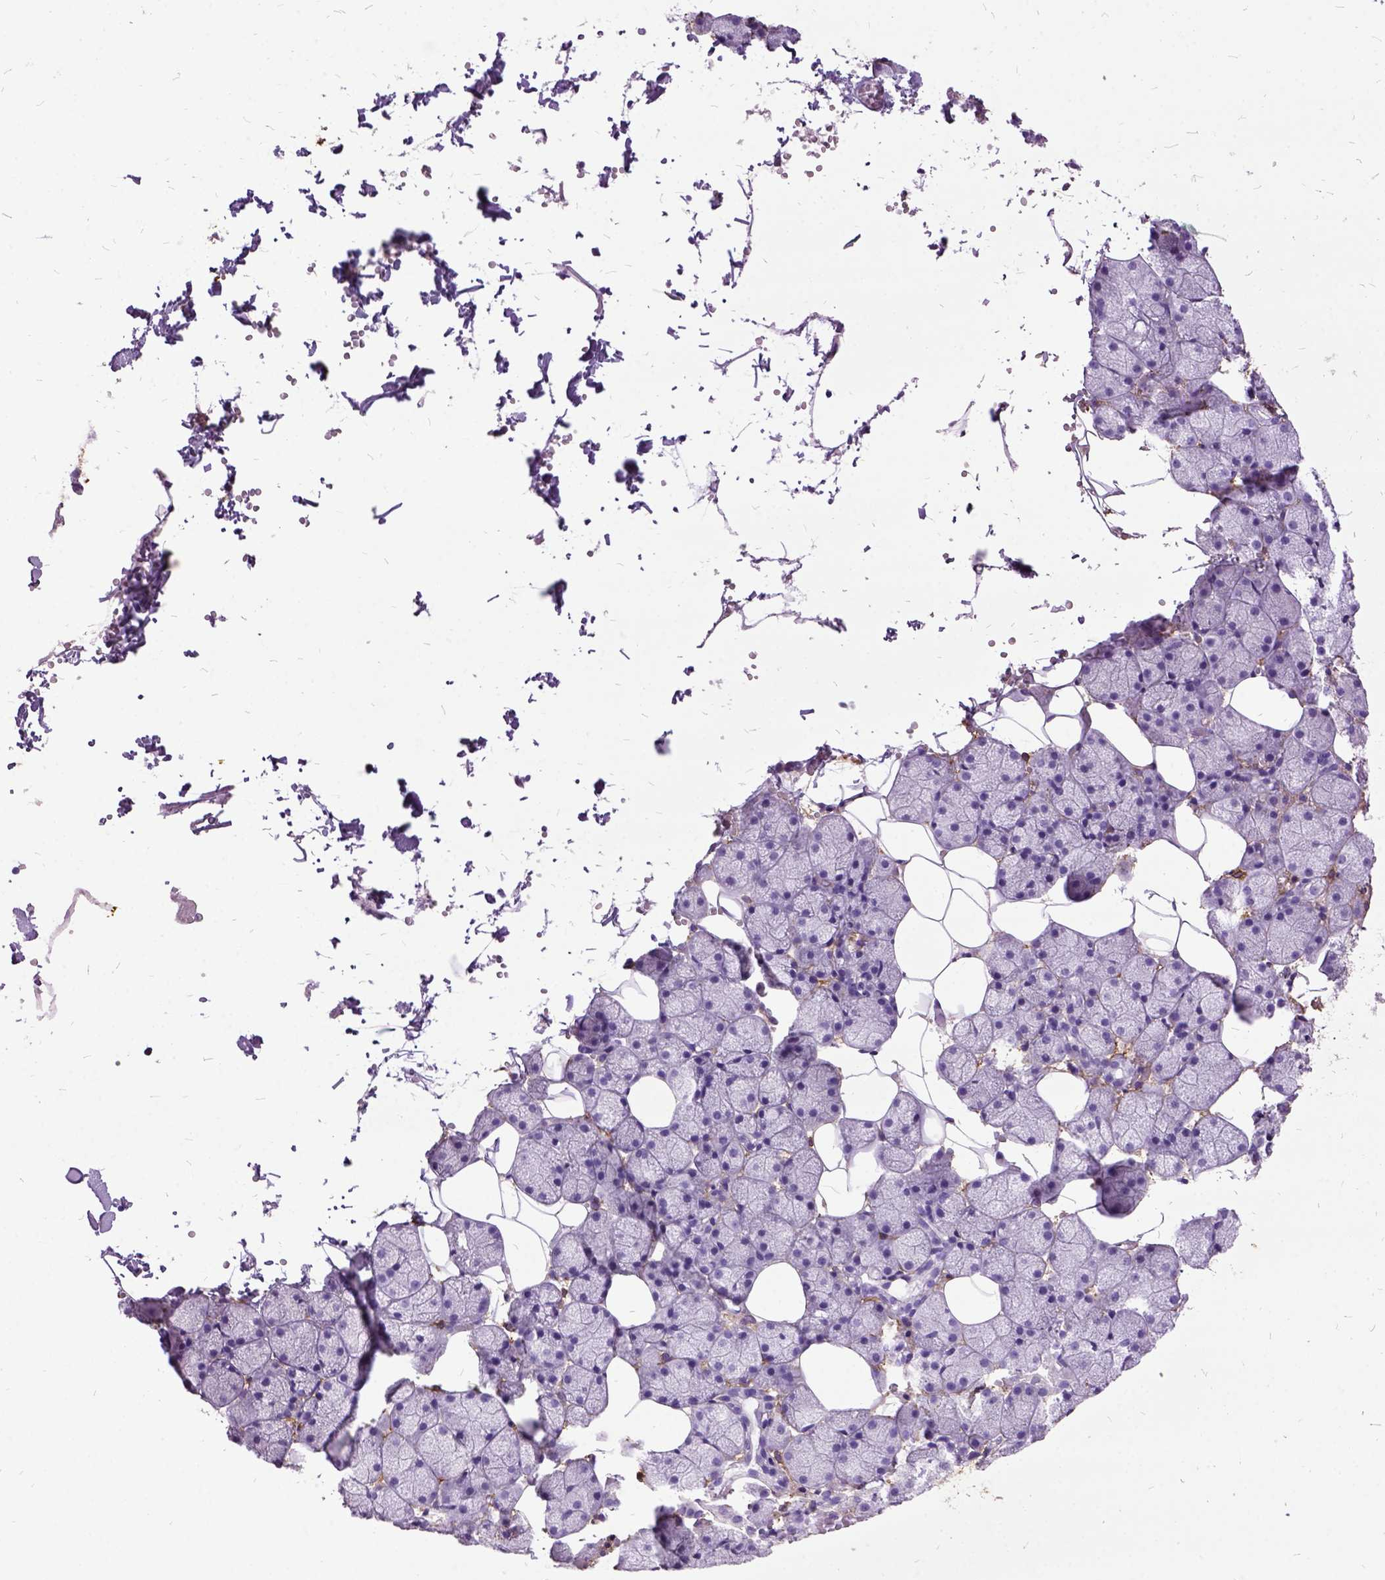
{"staining": {"intensity": "negative", "quantity": "none", "location": "none"}, "tissue": "salivary gland", "cell_type": "Glandular cells", "image_type": "normal", "snomed": [{"axis": "morphology", "description": "Normal tissue, NOS"}, {"axis": "topography", "description": "Salivary gland"}], "caption": "A high-resolution micrograph shows immunohistochemistry staining of benign salivary gland, which shows no significant staining in glandular cells. The staining is performed using DAB (3,3'-diaminobenzidine) brown chromogen with nuclei counter-stained in using hematoxylin.", "gene": "MME", "patient": {"sex": "male", "age": 38}}